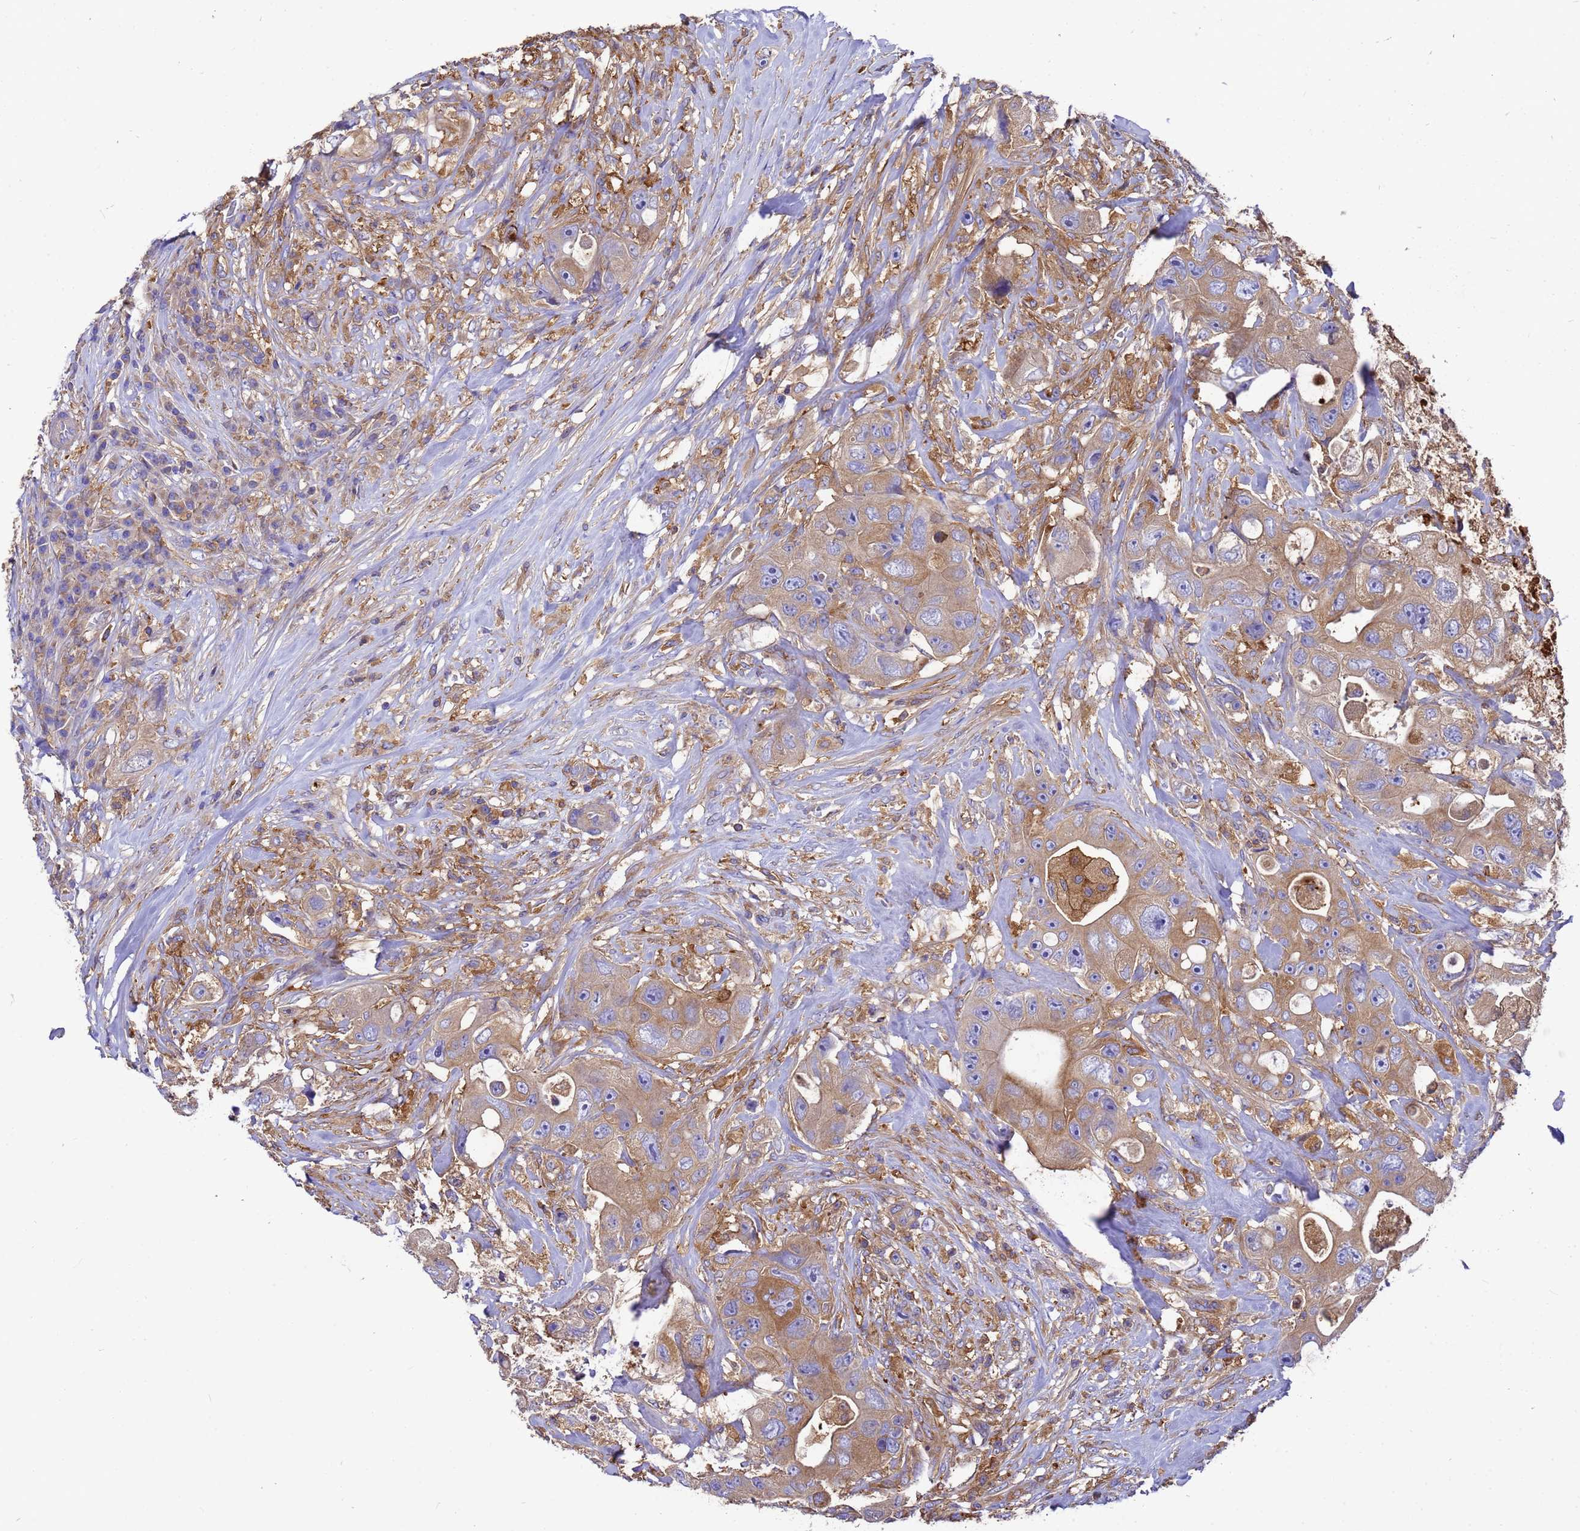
{"staining": {"intensity": "weak", "quantity": ">75%", "location": "cytoplasmic/membranous"}, "tissue": "colorectal cancer", "cell_type": "Tumor cells", "image_type": "cancer", "snomed": [{"axis": "morphology", "description": "Adenocarcinoma, NOS"}, {"axis": "topography", "description": "Colon"}], "caption": "Human colorectal adenocarcinoma stained for a protein (brown) displays weak cytoplasmic/membranous positive positivity in approximately >75% of tumor cells.", "gene": "ZNF235", "patient": {"sex": "female", "age": 46}}